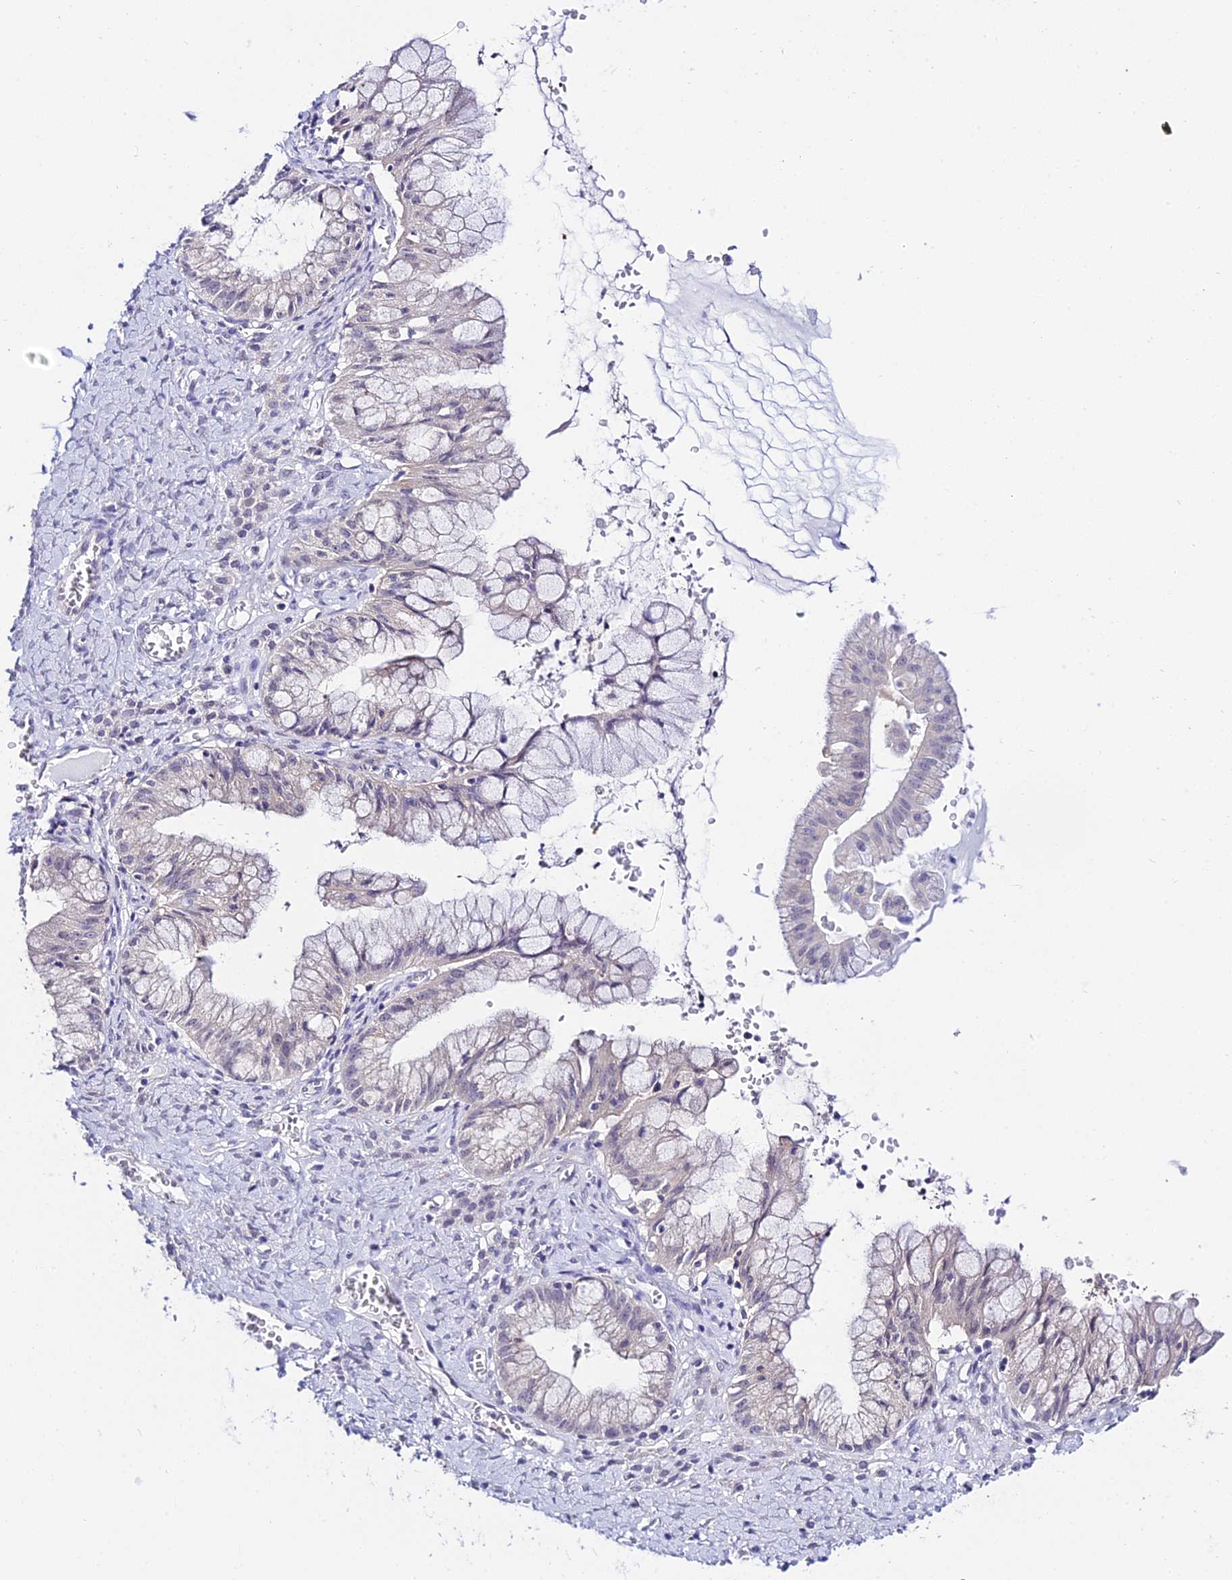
{"staining": {"intensity": "negative", "quantity": "none", "location": "none"}, "tissue": "ovarian cancer", "cell_type": "Tumor cells", "image_type": "cancer", "snomed": [{"axis": "morphology", "description": "Cystadenocarcinoma, mucinous, NOS"}, {"axis": "topography", "description": "Ovary"}], "caption": "DAB immunohistochemical staining of human ovarian cancer exhibits no significant expression in tumor cells.", "gene": "ATG16L2", "patient": {"sex": "female", "age": 70}}